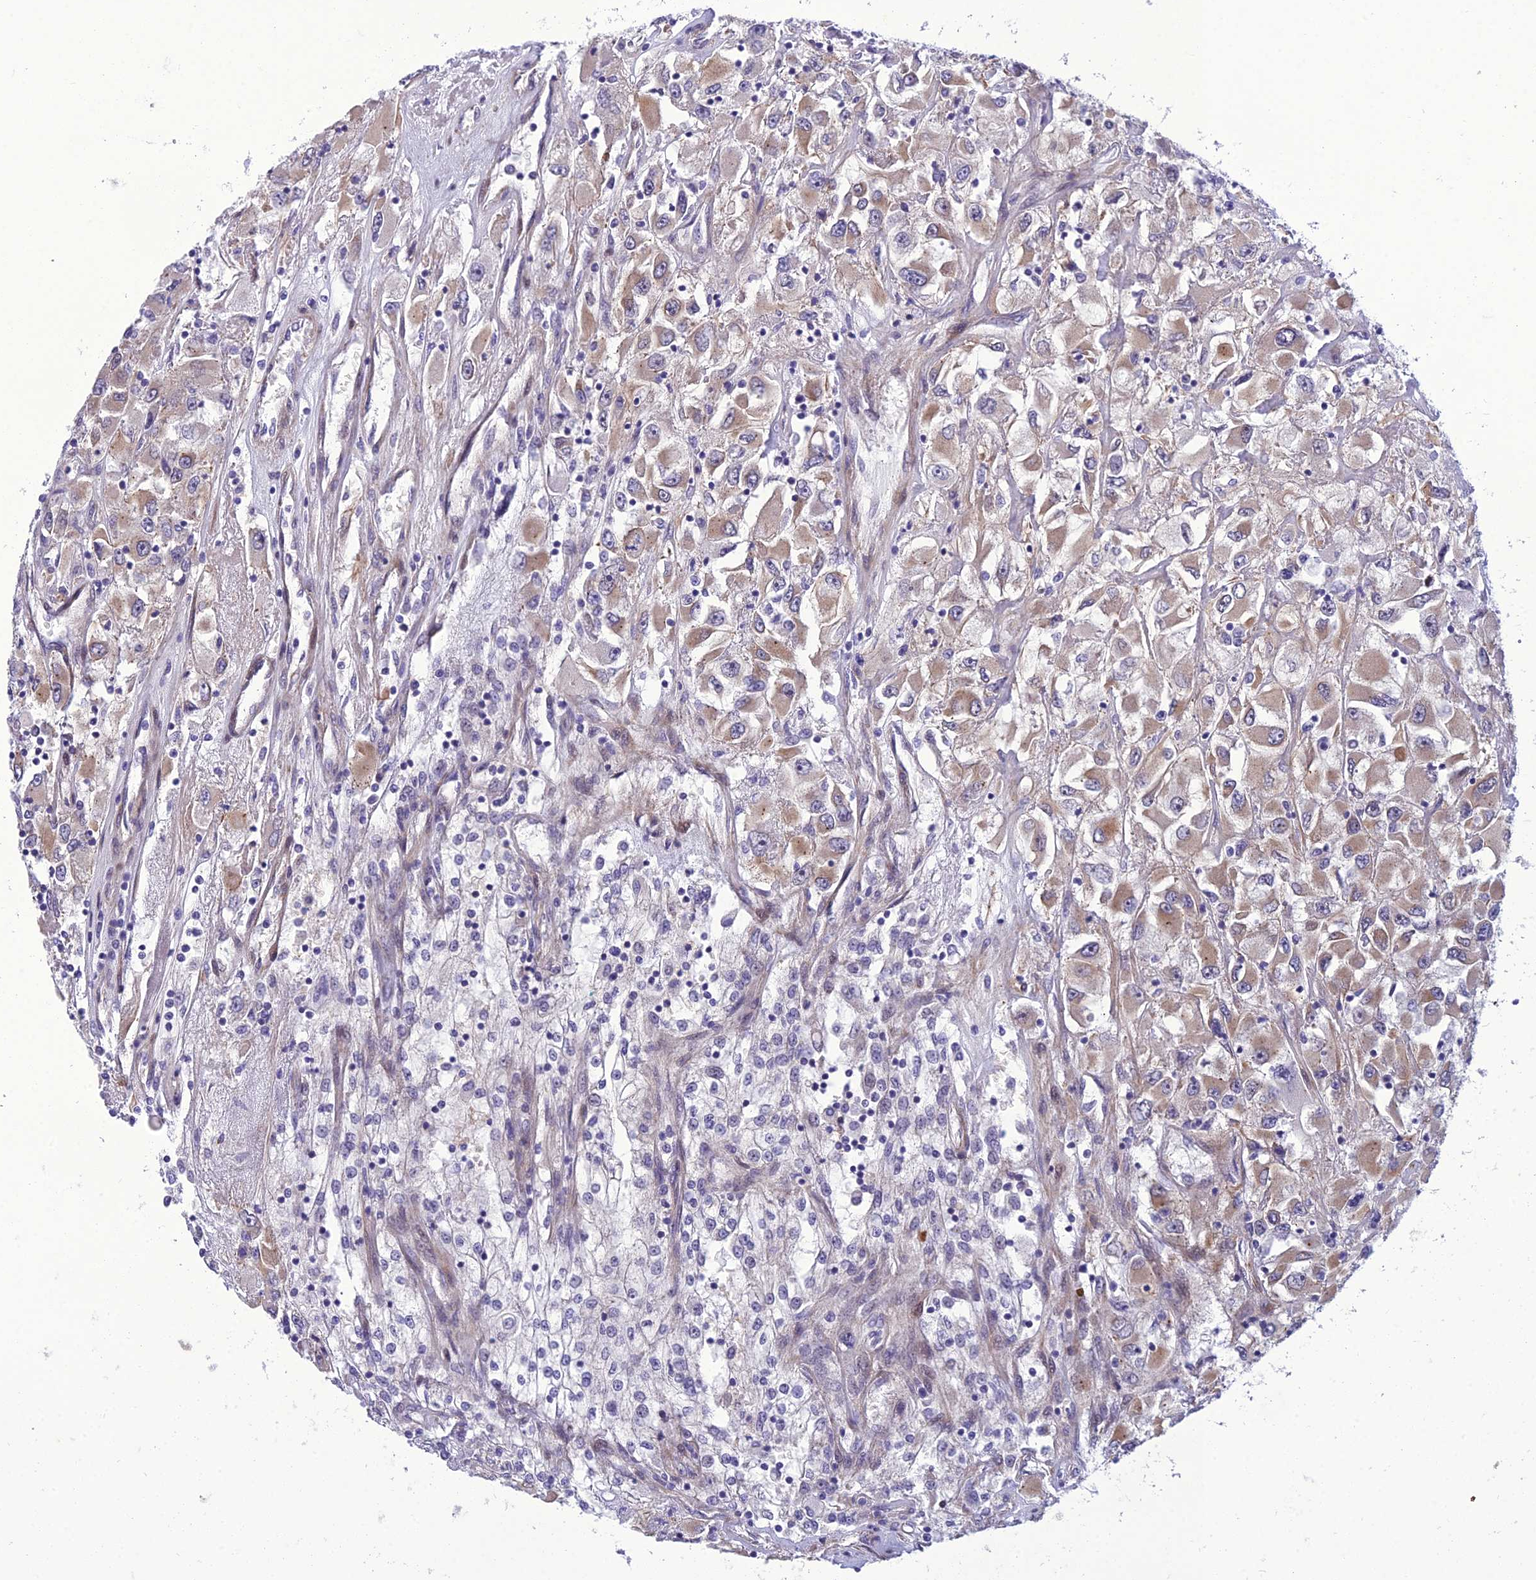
{"staining": {"intensity": "weak", "quantity": "25%-75%", "location": "cytoplasmic/membranous"}, "tissue": "renal cancer", "cell_type": "Tumor cells", "image_type": "cancer", "snomed": [{"axis": "morphology", "description": "Adenocarcinoma, NOS"}, {"axis": "topography", "description": "Kidney"}], "caption": "Renal cancer (adenocarcinoma) stained with immunohistochemistry reveals weak cytoplasmic/membranous expression in approximately 25%-75% of tumor cells.", "gene": "GAB4", "patient": {"sex": "female", "age": 52}}